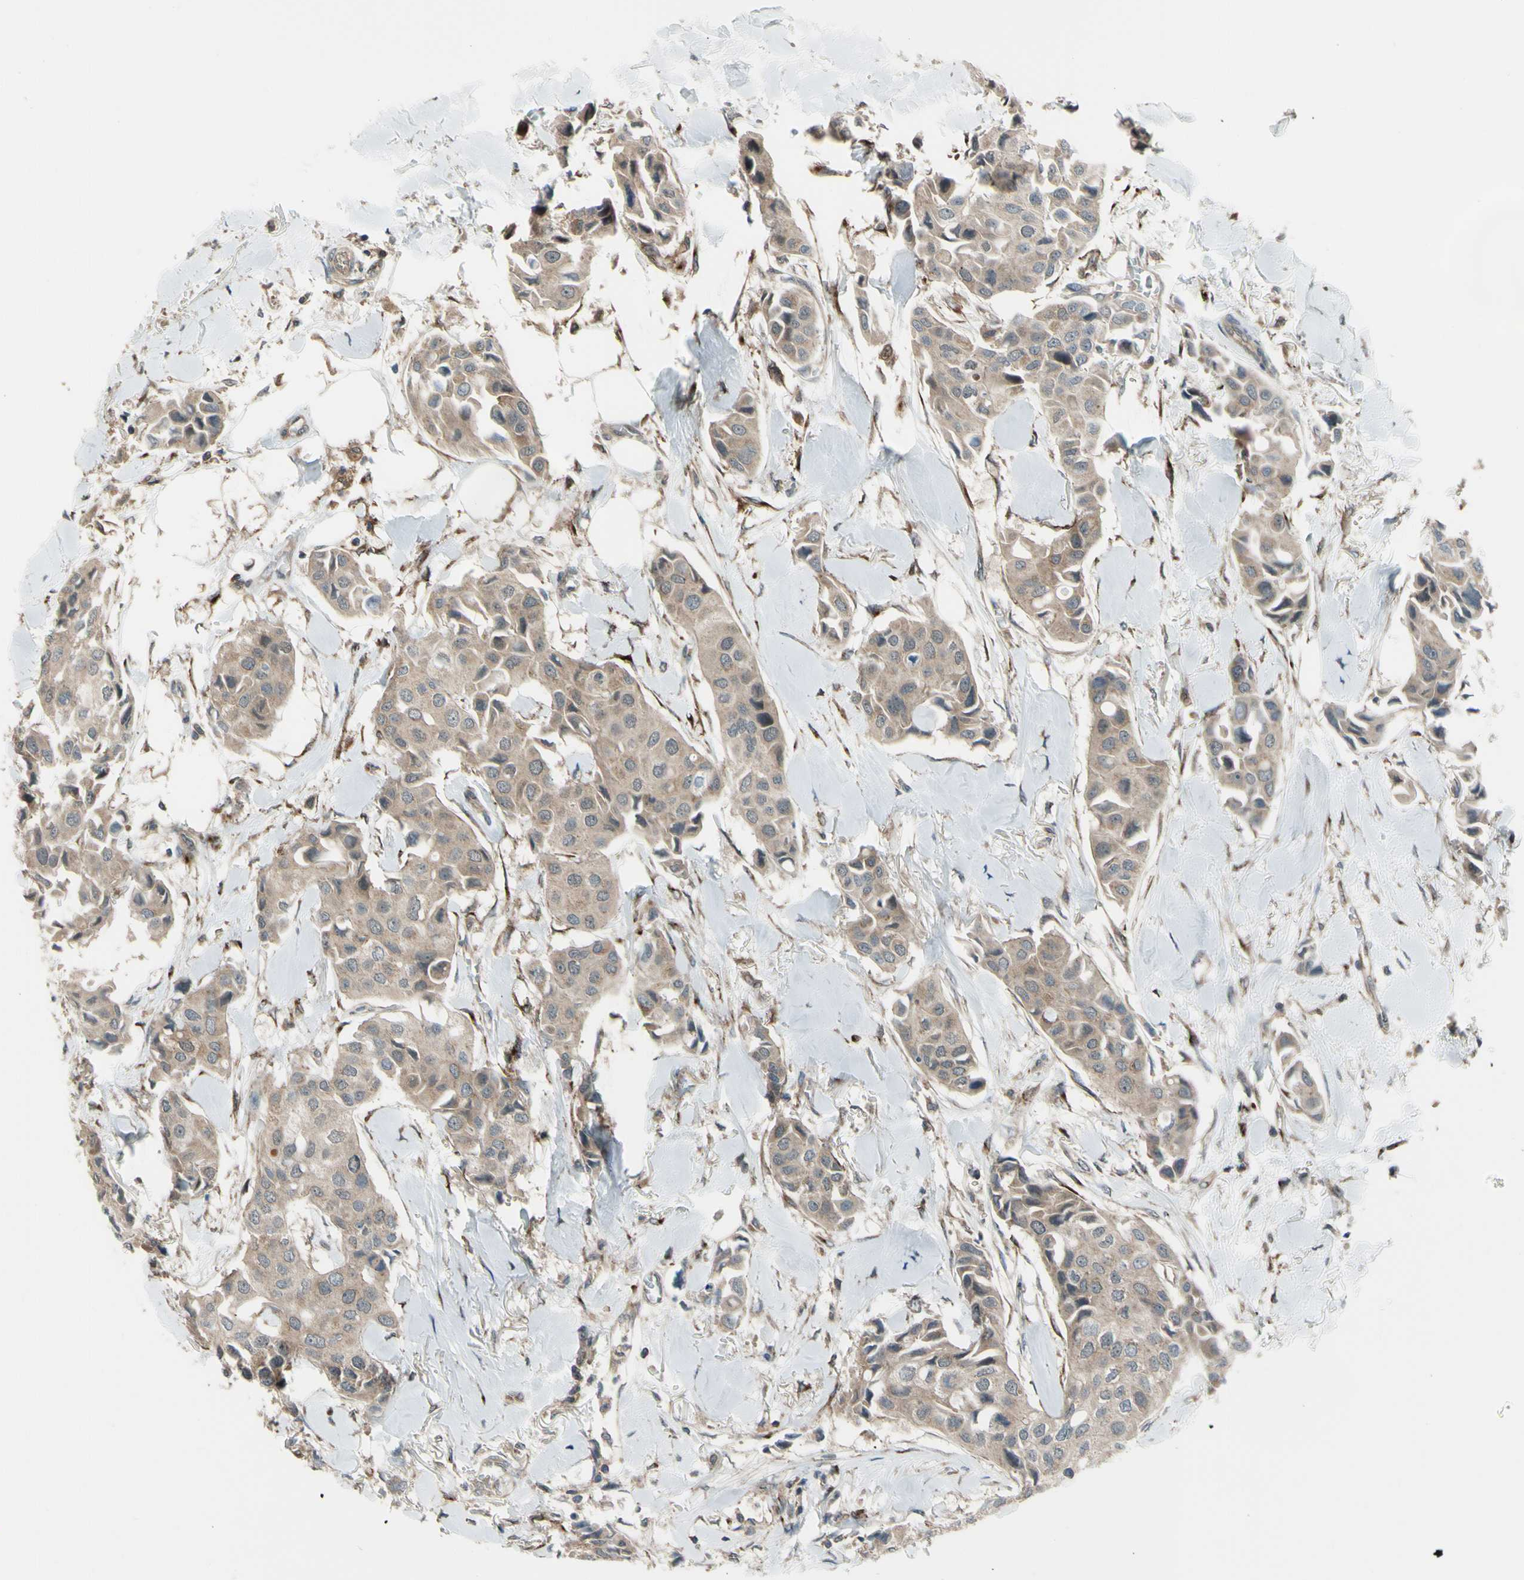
{"staining": {"intensity": "weak", "quantity": "25%-75%", "location": "cytoplasmic/membranous"}, "tissue": "breast cancer", "cell_type": "Tumor cells", "image_type": "cancer", "snomed": [{"axis": "morphology", "description": "Duct carcinoma"}, {"axis": "topography", "description": "Breast"}], "caption": "Immunohistochemical staining of breast invasive ductal carcinoma displays weak cytoplasmic/membranous protein staining in about 25%-75% of tumor cells.", "gene": "FLII", "patient": {"sex": "female", "age": 80}}